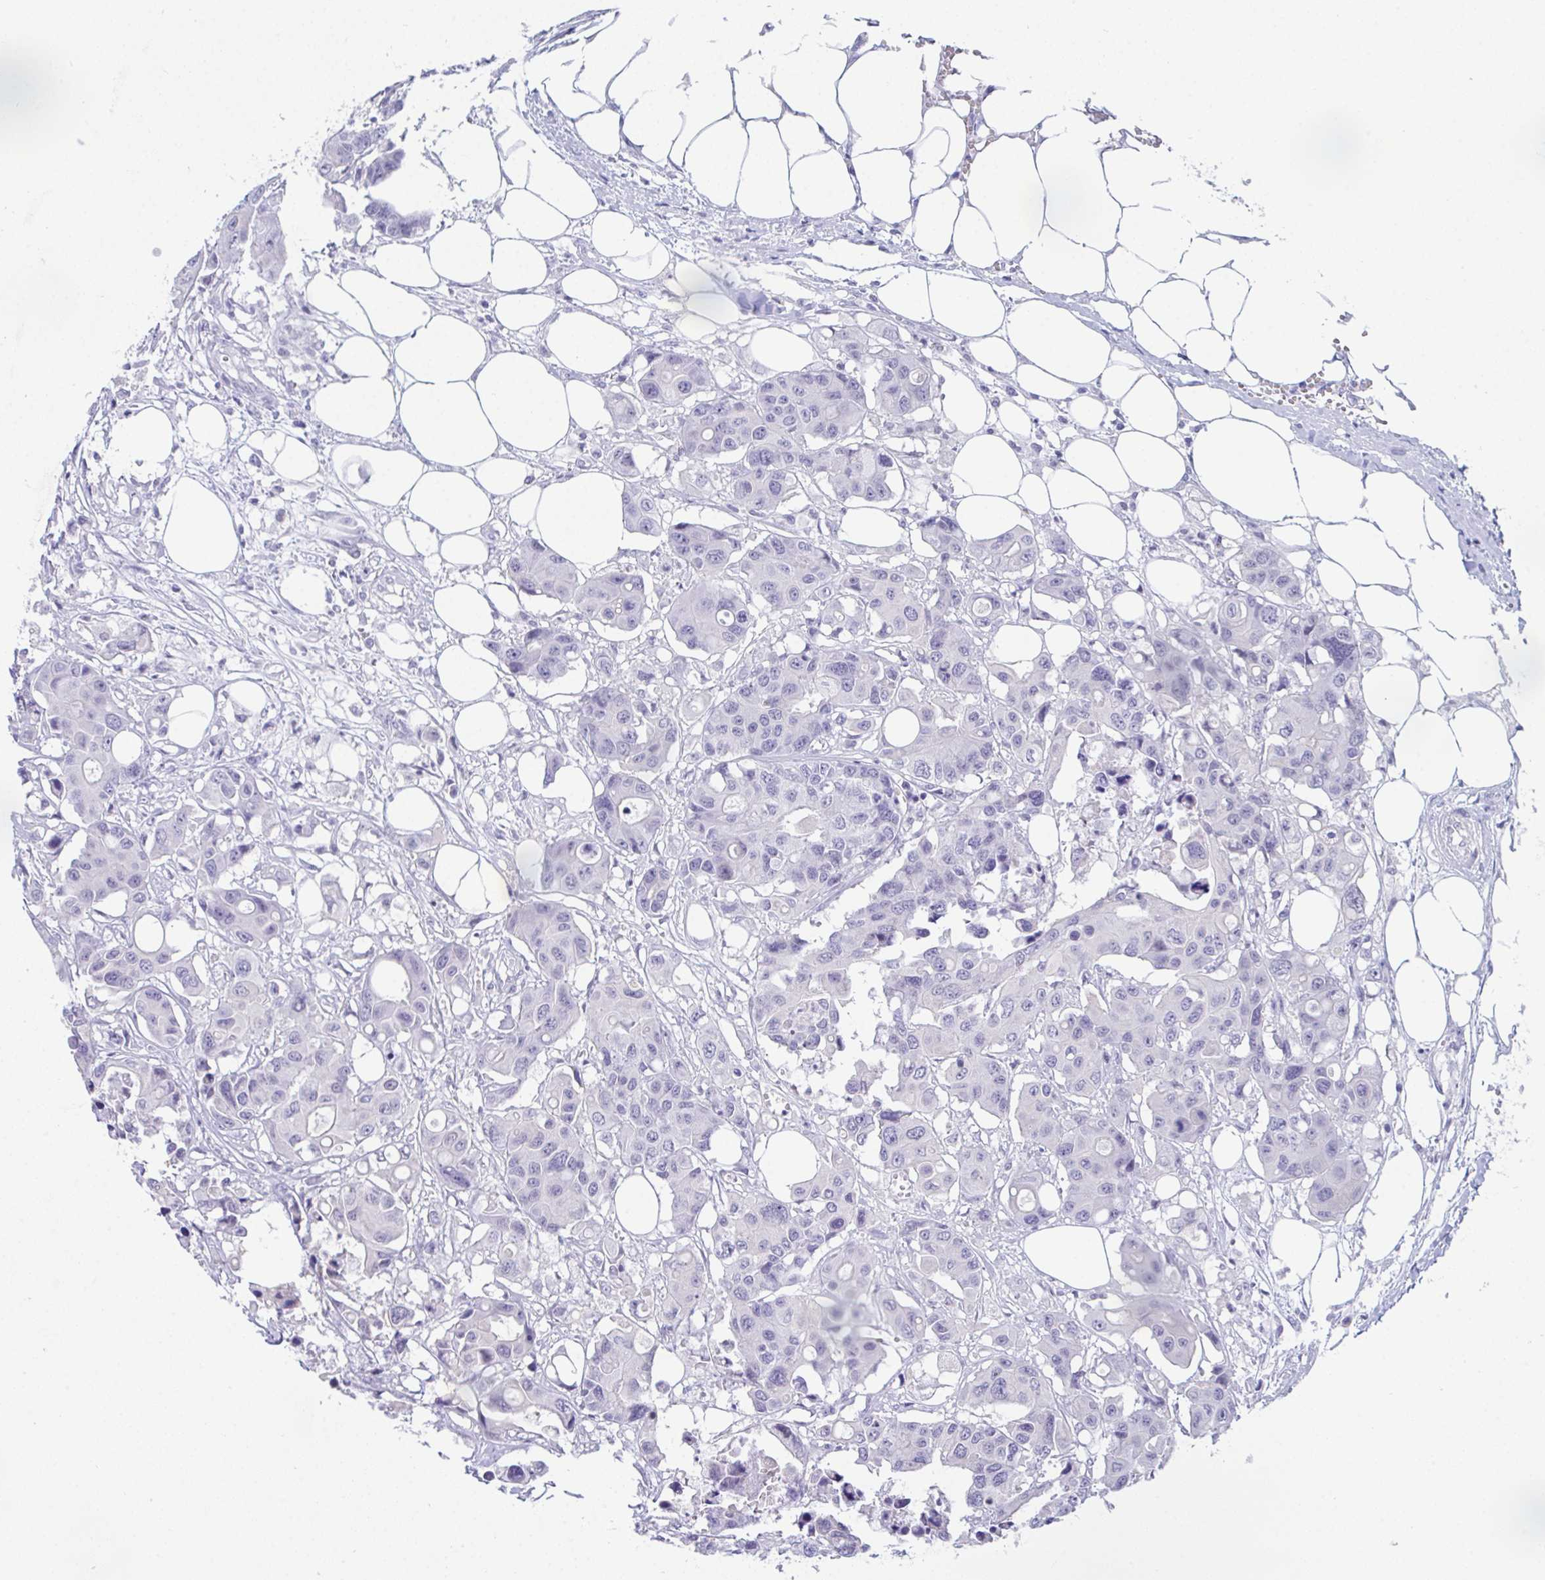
{"staining": {"intensity": "negative", "quantity": "none", "location": "none"}, "tissue": "colorectal cancer", "cell_type": "Tumor cells", "image_type": "cancer", "snomed": [{"axis": "morphology", "description": "Adenocarcinoma, NOS"}, {"axis": "topography", "description": "Colon"}], "caption": "Immunohistochemical staining of human adenocarcinoma (colorectal) shows no significant positivity in tumor cells. (DAB IHC with hematoxylin counter stain).", "gene": "ATP6V0D2", "patient": {"sex": "male", "age": 77}}